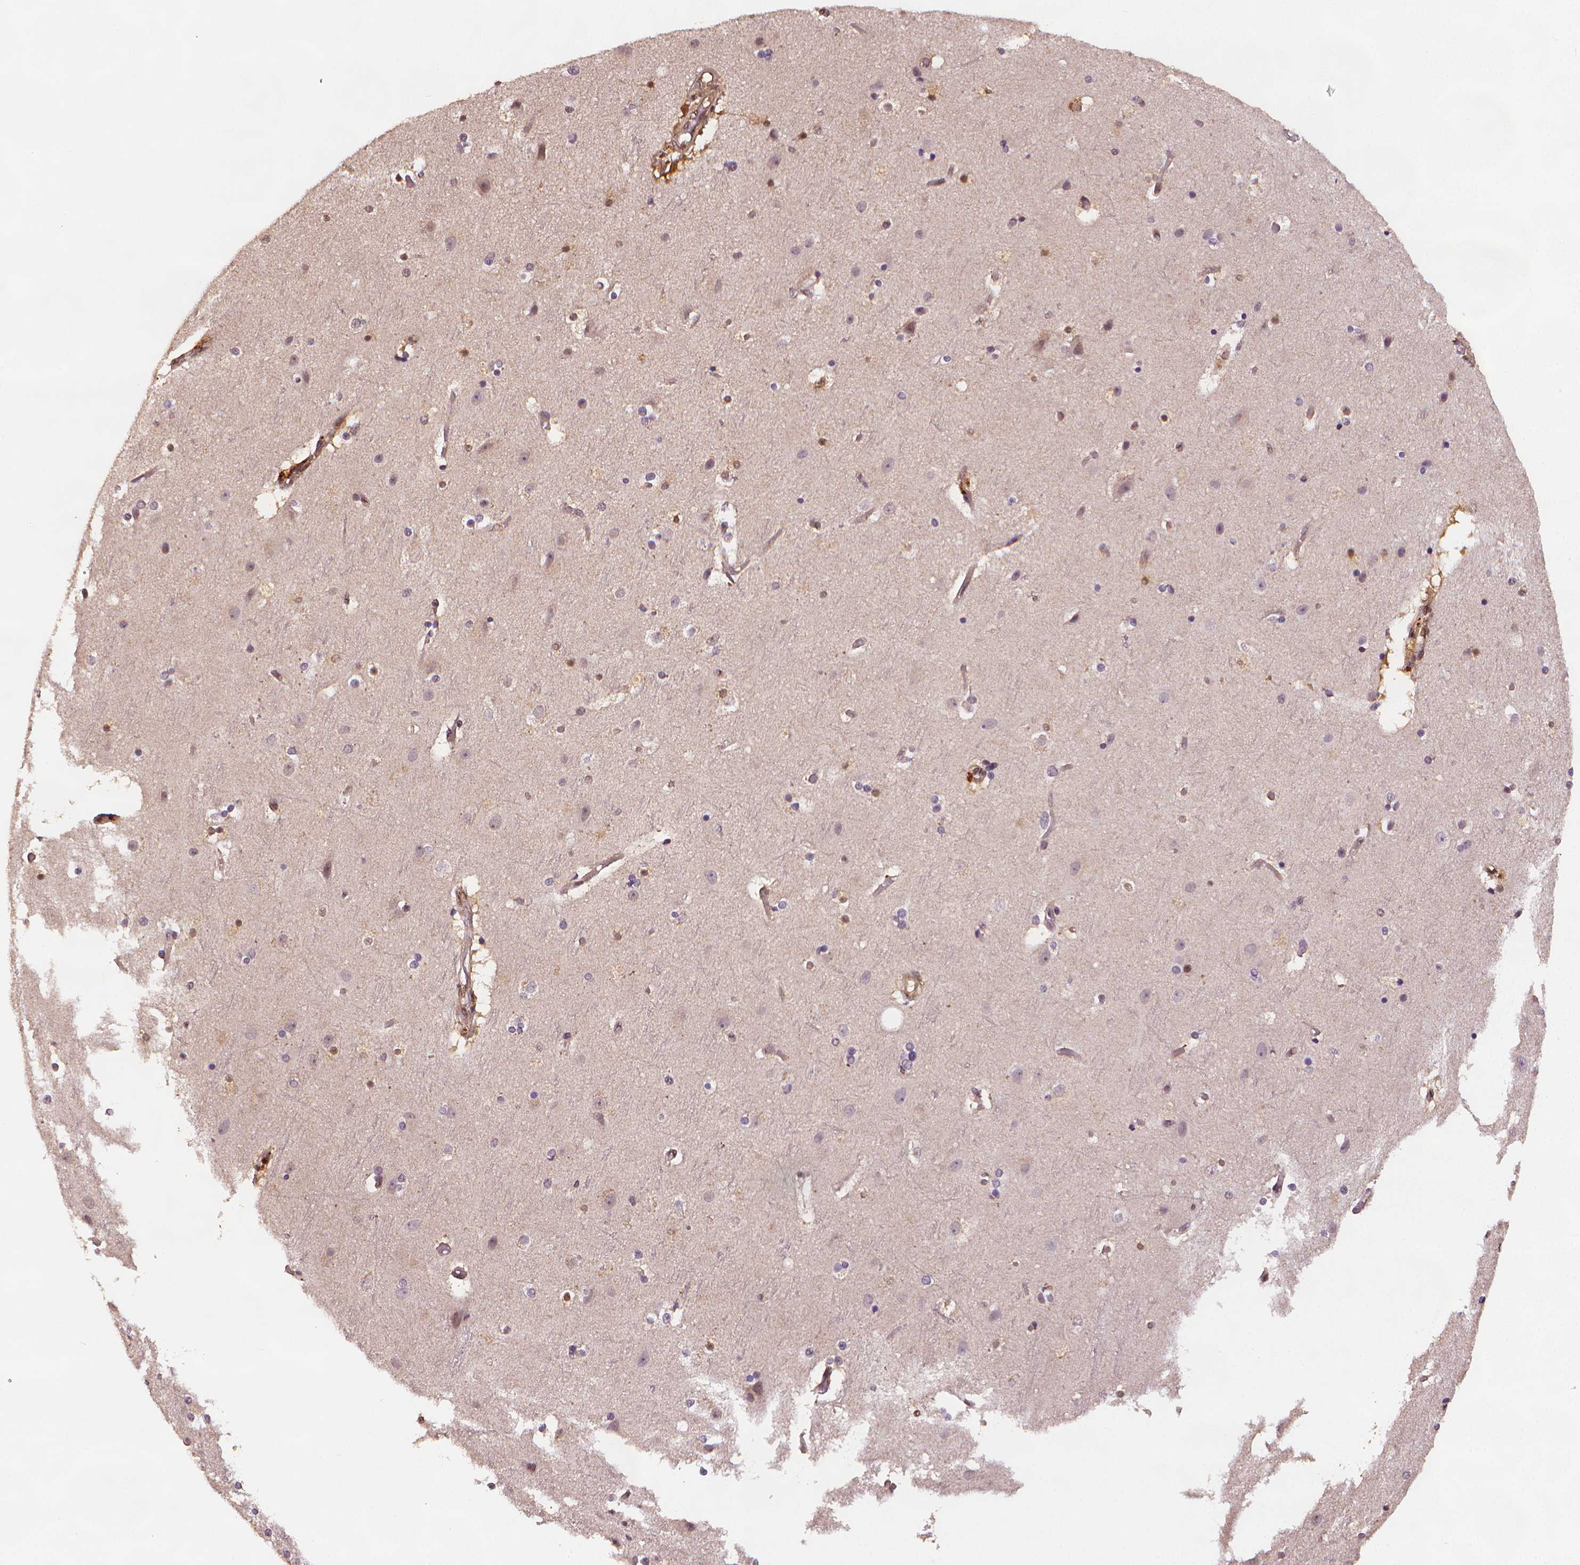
{"staining": {"intensity": "moderate", "quantity": "25%-75%", "location": "cytoplasmic/membranous,nuclear"}, "tissue": "cerebral cortex", "cell_type": "Endothelial cells", "image_type": "normal", "snomed": [{"axis": "morphology", "description": "Normal tissue, NOS"}, {"axis": "topography", "description": "Cerebral cortex"}], "caption": "Protein staining of unremarkable cerebral cortex demonstrates moderate cytoplasmic/membranous,nuclear positivity in approximately 25%-75% of endothelial cells. The protein of interest is stained brown, and the nuclei are stained in blue (DAB (3,3'-diaminobenzidine) IHC with brightfield microscopy, high magnification).", "gene": "STAT3", "patient": {"sex": "female", "age": 52}}